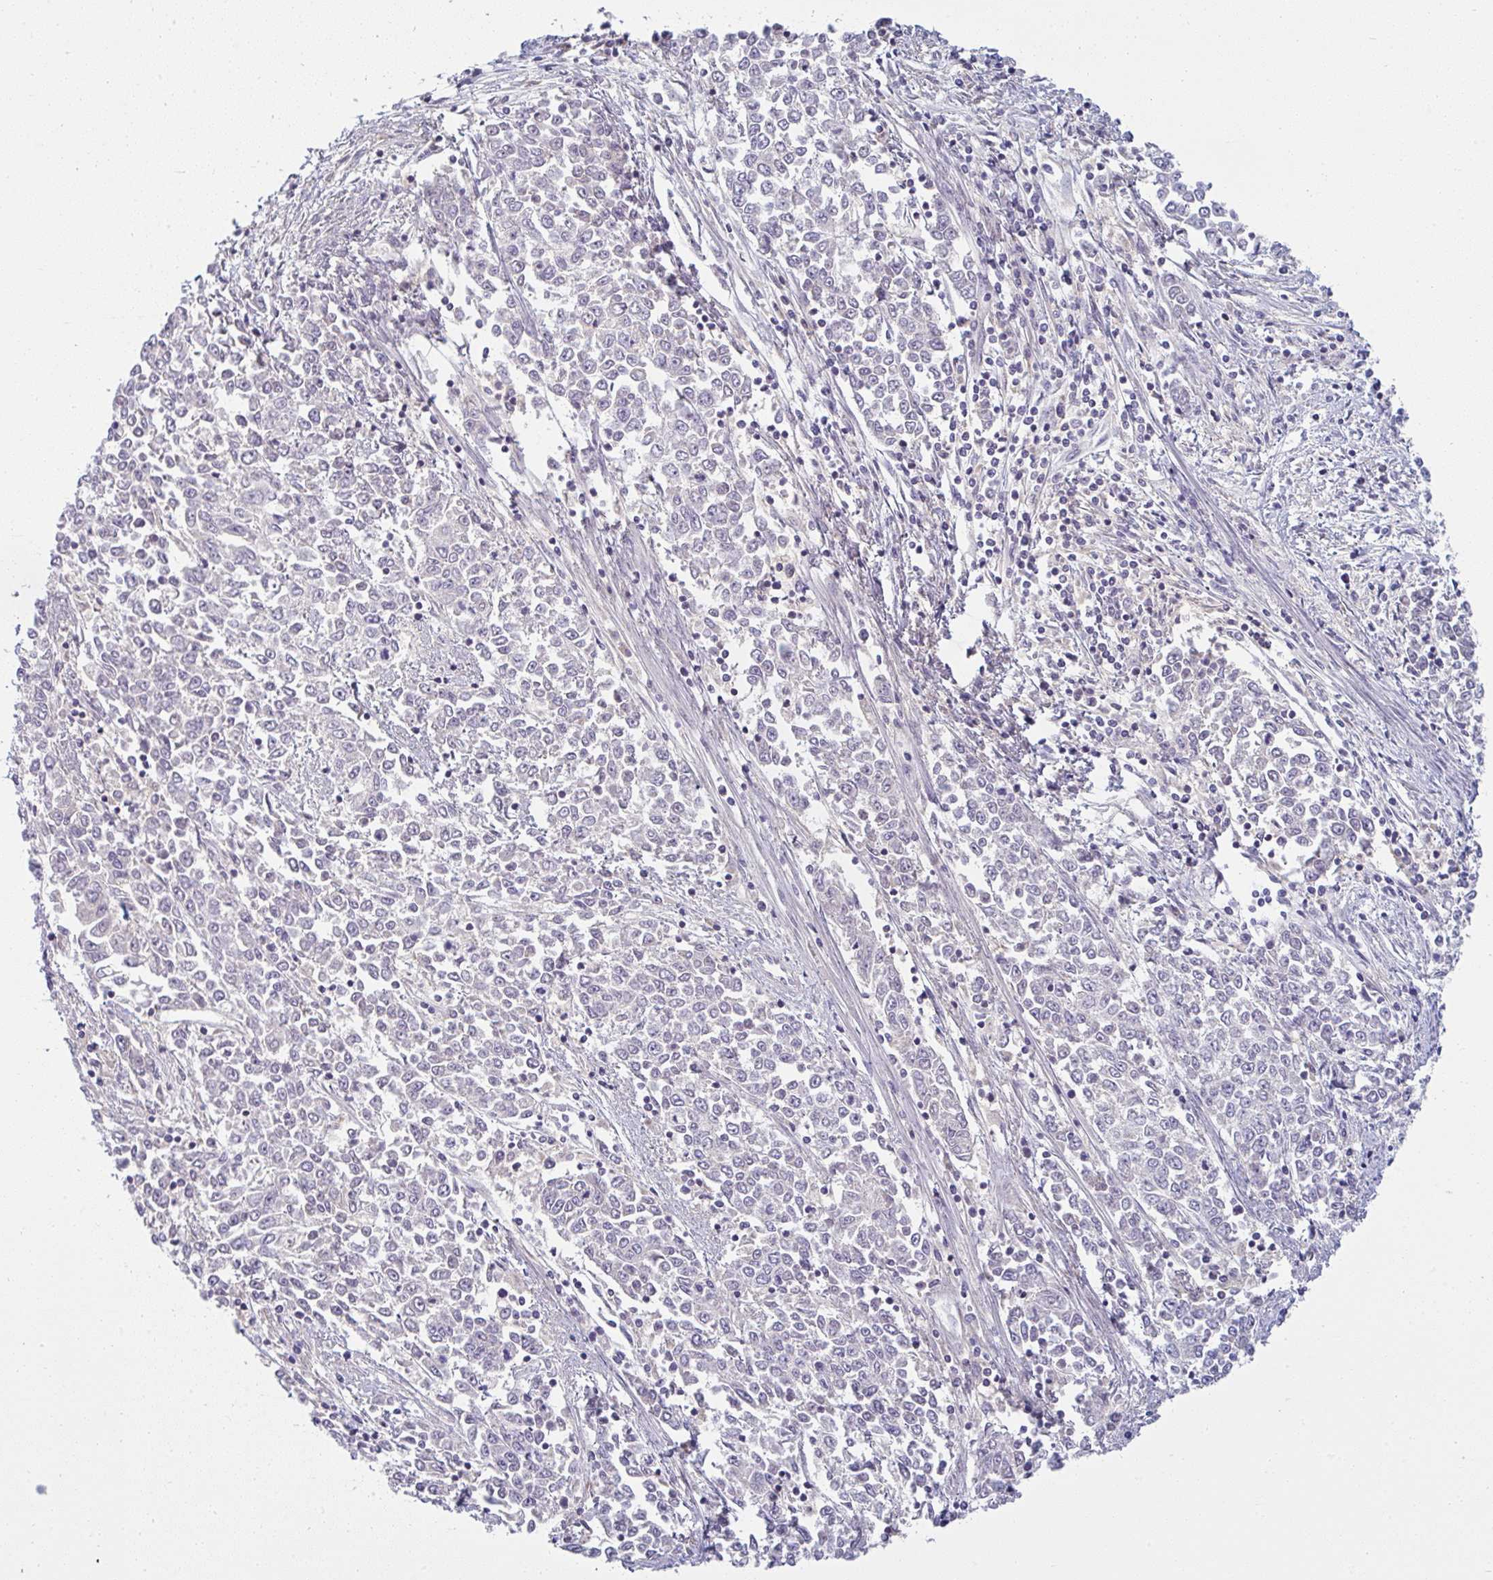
{"staining": {"intensity": "negative", "quantity": "none", "location": "none"}, "tissue": "endometrial cancer", "cell_type": "Tumor cells", "image_type": "cancer", "snomed": [{"axis": "morphology", "description": "Adenocarcinoma, NOS"}, {"axis": "topography", "description": "Endometrium"}], "caption": "There is no significant expression in tumor cells of endometrial cancer (adenocarcinoma).", "gene": "PPFIA4", "patient": {"sex": "female", "age": 50}}